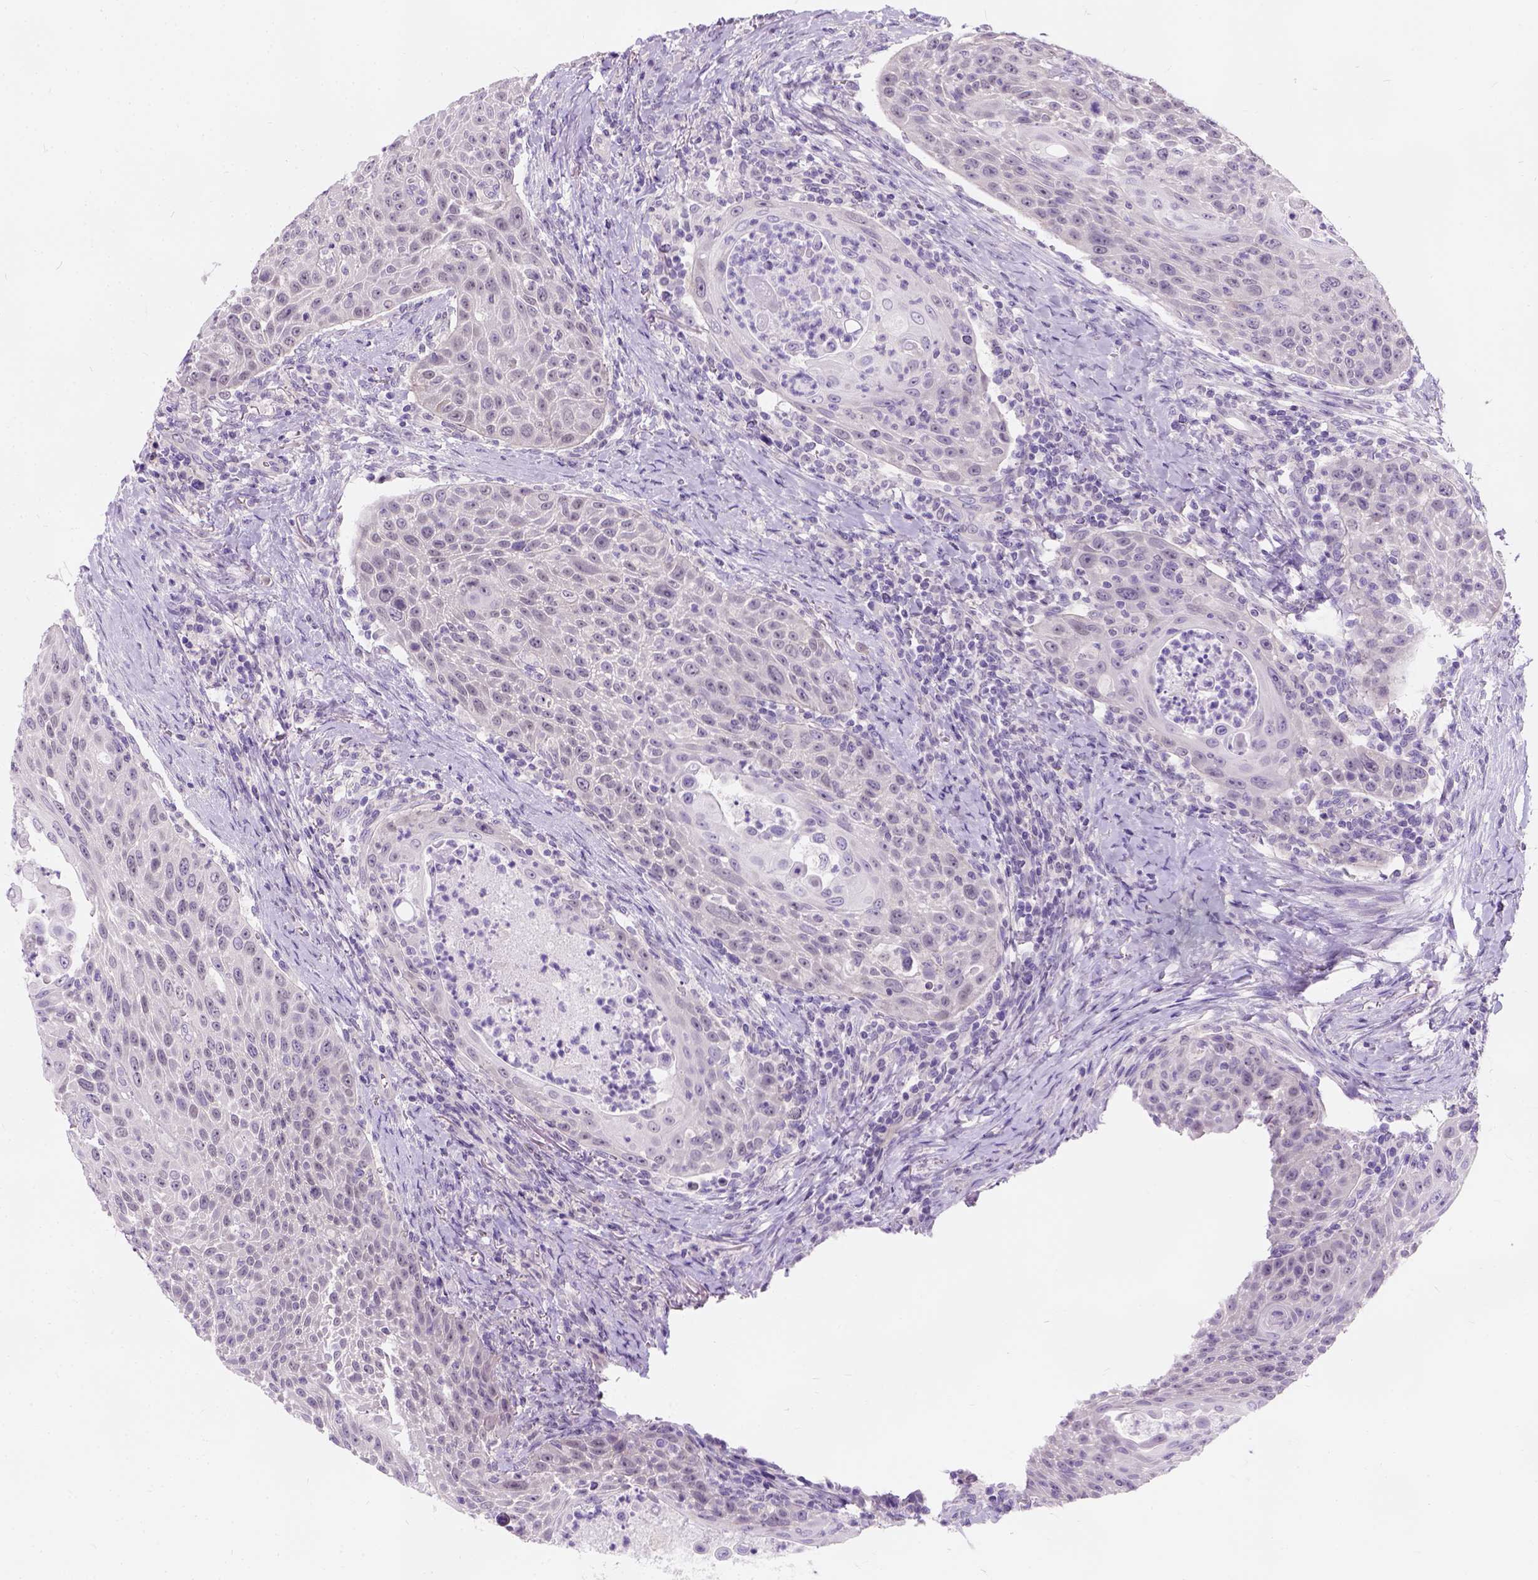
{"staining": {"intensity": "negative", "quantity": "none", "location": "none"}, "tissue": "head and neck cancer", "cell_type": "Tumor cells", "image_type": "cancer", "snomed": [{"axis": "morphology", "description": "Squamous cell carcinoma, NOS"}, {"axis": "topography", "description": "Head-Neck"}], "caption": "Immunohistochemical staining of human squamous cell carcinoma (head and neck) demonstrates no significant expression in tumor cells. (DAB immunohistochemistry visualized using brightfield microscopy, high magnification).", "gene": "C20orf144", "patient": {"sex": "male", "age": 69}}